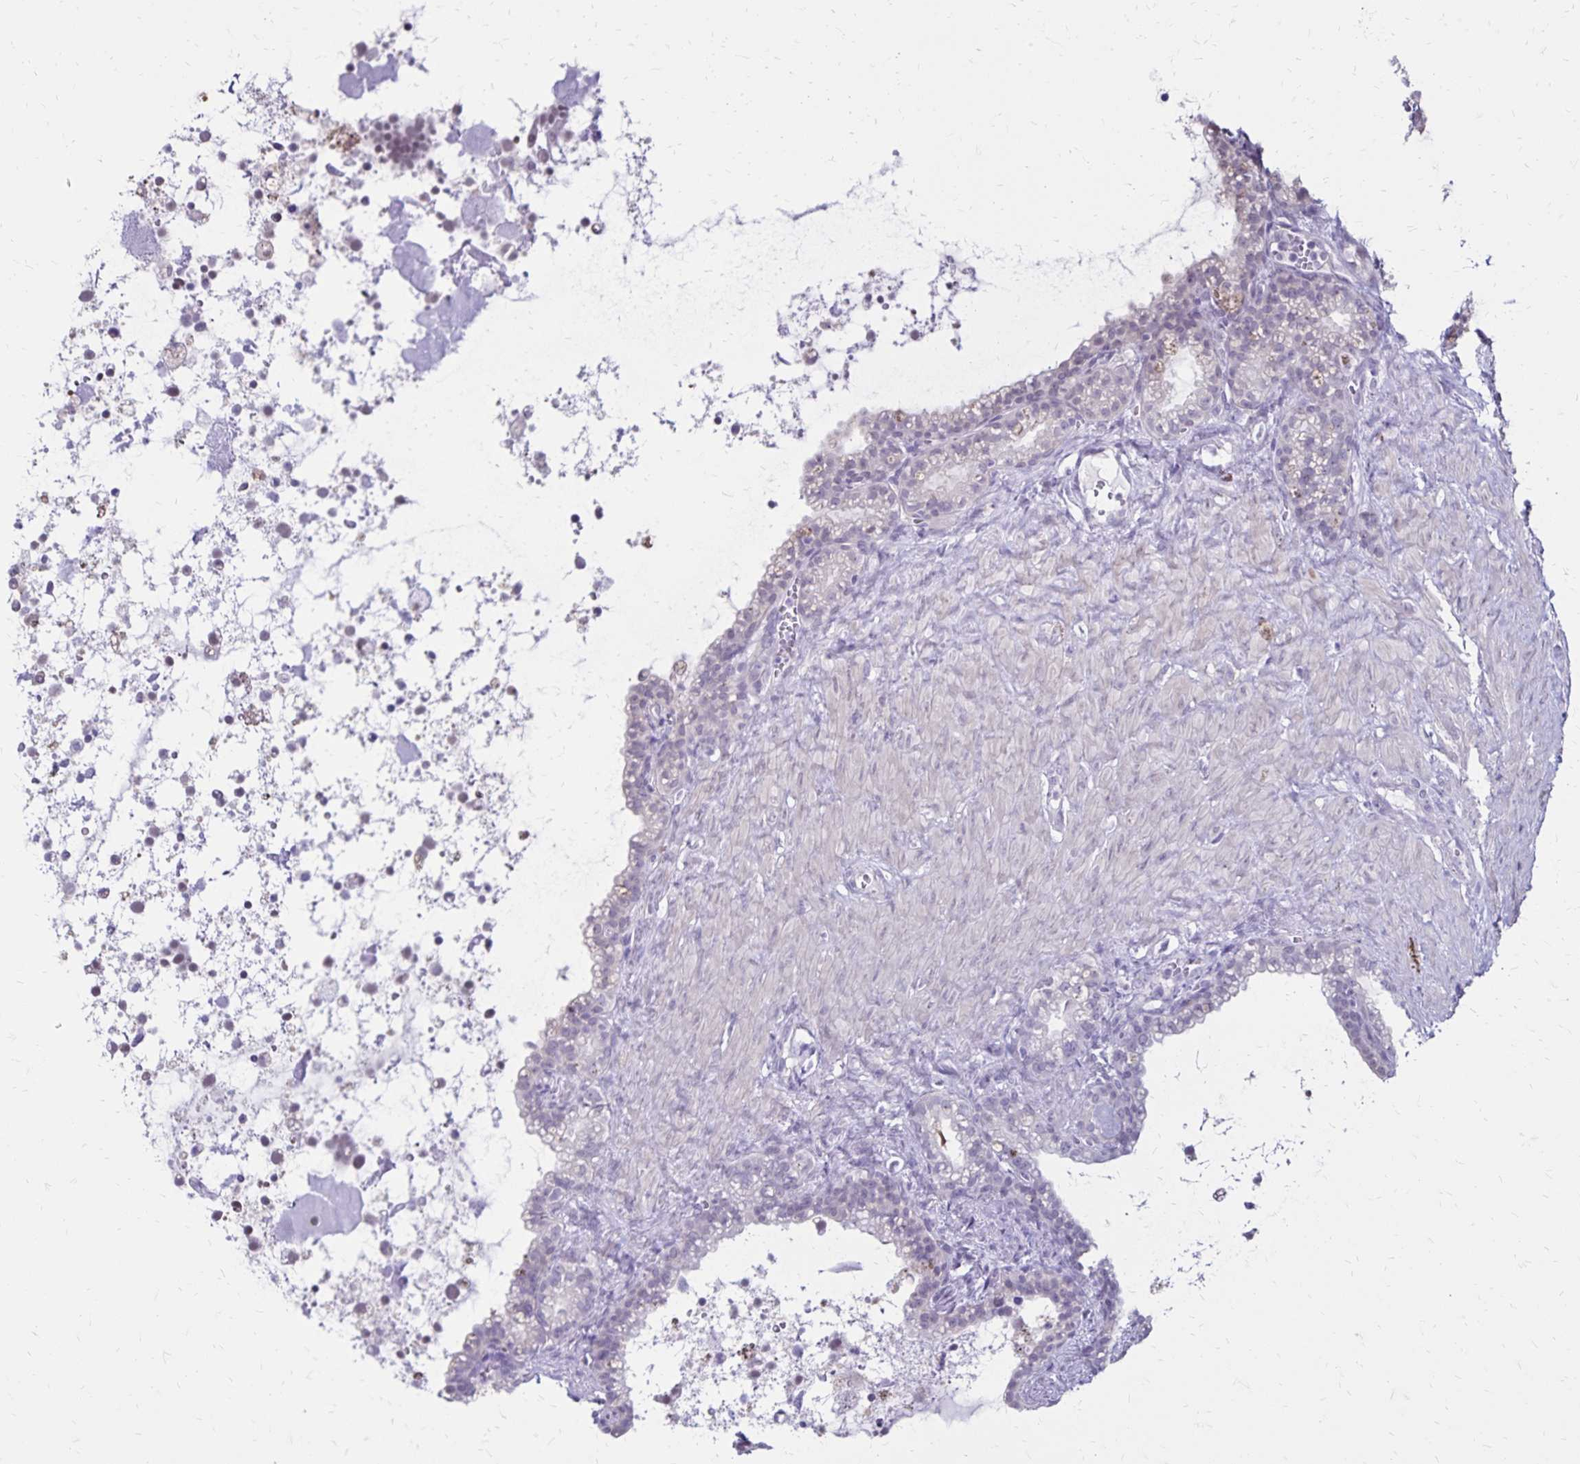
{"staining": {"intensity": "weak", "quantity": "<25%", "location": "cytoplasmic/membranous"}, "tissue": "seminal vesicle", "cell_type": "Glandular cells", "image_type": "normal", "snomed": [{"axis": "morphology", "description": "Normal tissue, NOS"}, {"axis": "topography", "description": "Seminal veicle"}], "caption": "This is an immunohistochemistry (IHC) photomicrograph of unremarkable human seminal vesicle. There is no expression in glandular cells.", "gene": "SH3GL3", "patient": {"sex": "male", "age": 76}}